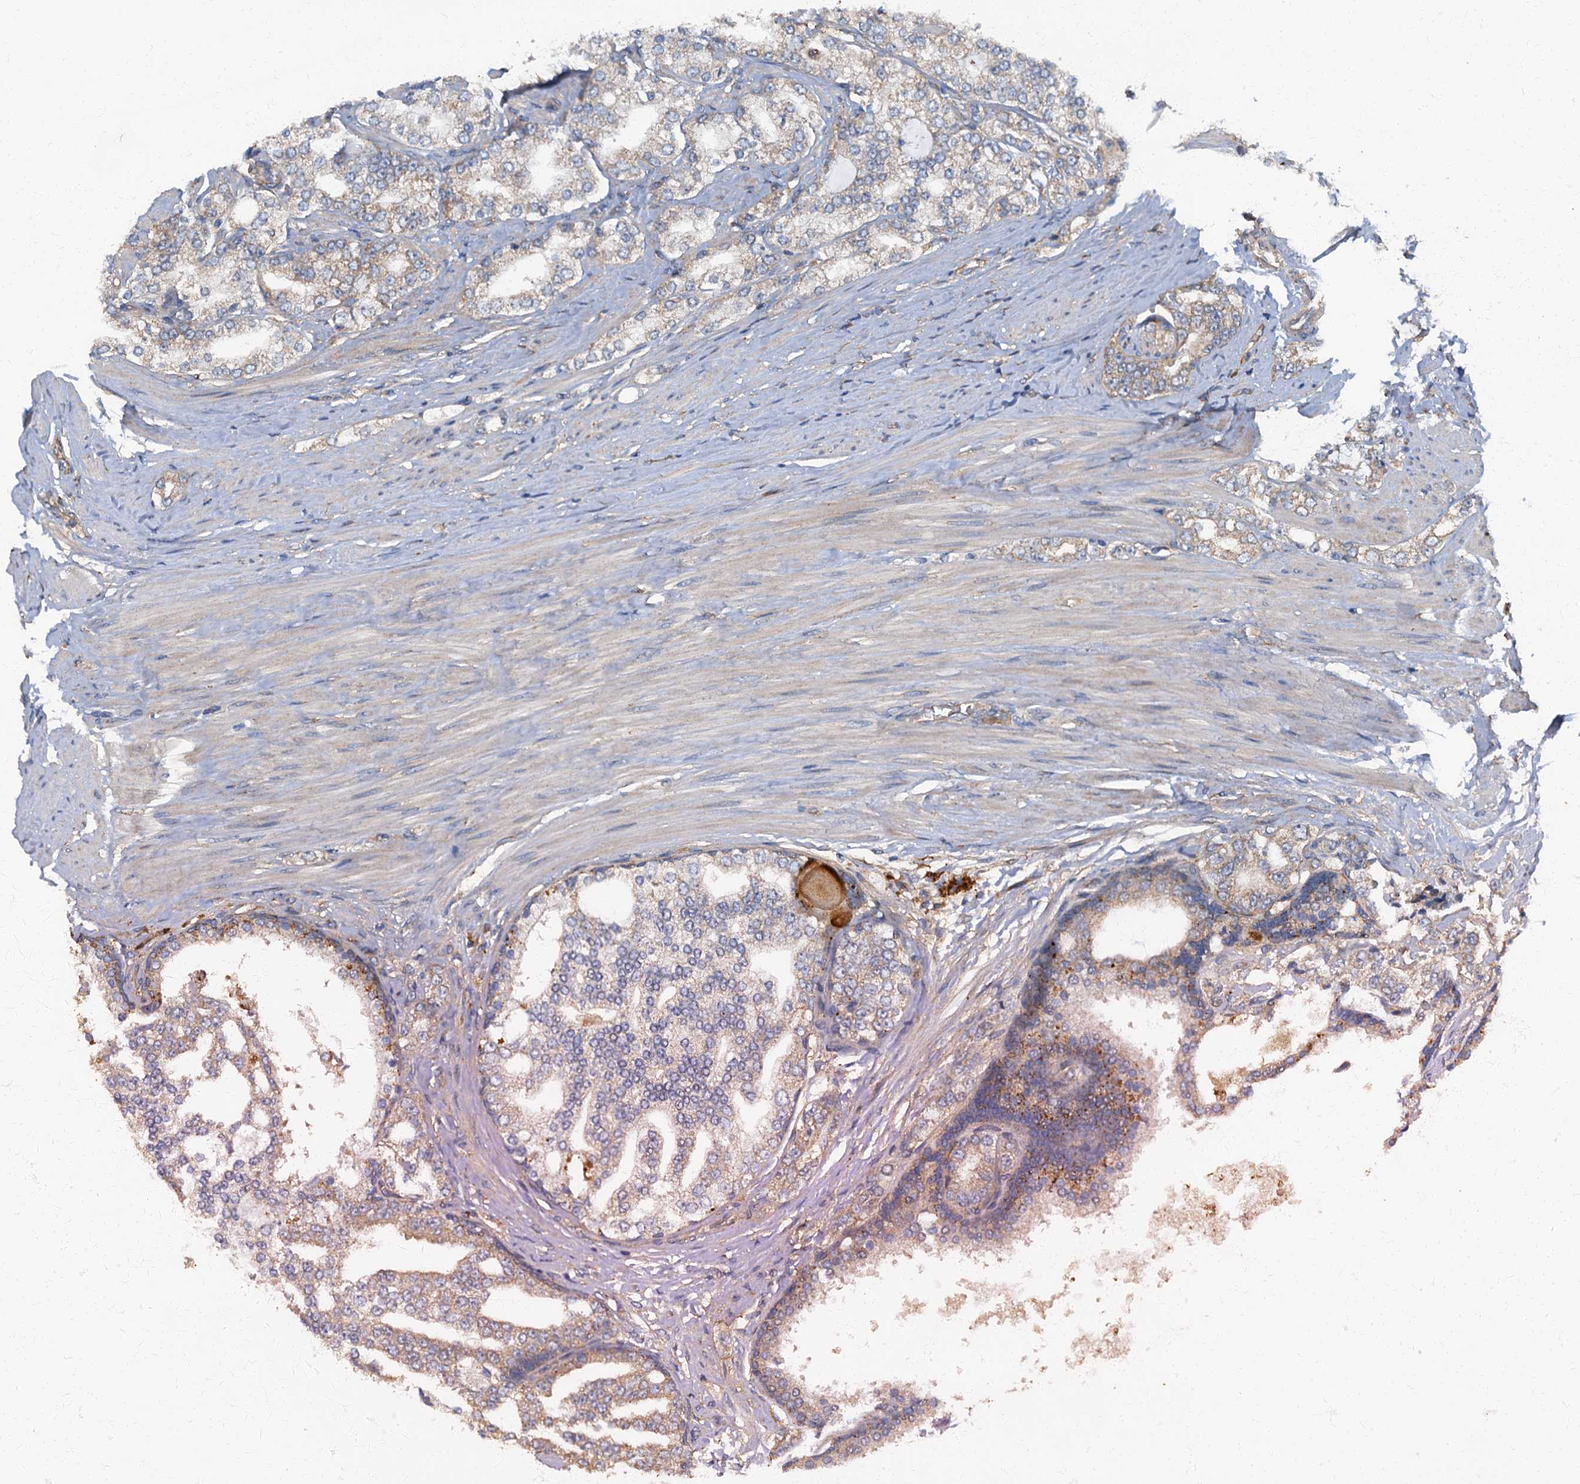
{"staining": {"intensity": "weak", "quantity": "25%-75%", "location": "cytoplasmic/membranous"}, "tissue": "prostate cancer", "cell_type": "Tumor cells", "image_type": "cancer", "snomed": [{"axis": "morphology", "description": "Adenocarcinoma, High grade"}, {"axis": "topography", "description": "Prostate"}], "caption": "A high-resolution histopathology image shows immunohistochemistry (IHC) staining of prostate cancer, which shows weak cytoplasmic/membranous expression in about 25%-75% of tumor cells. (DAB IHC with brightfield microscopy, high magnification).", "gene": "ARL11", "patient": {"sex": "male", "age": 64}}